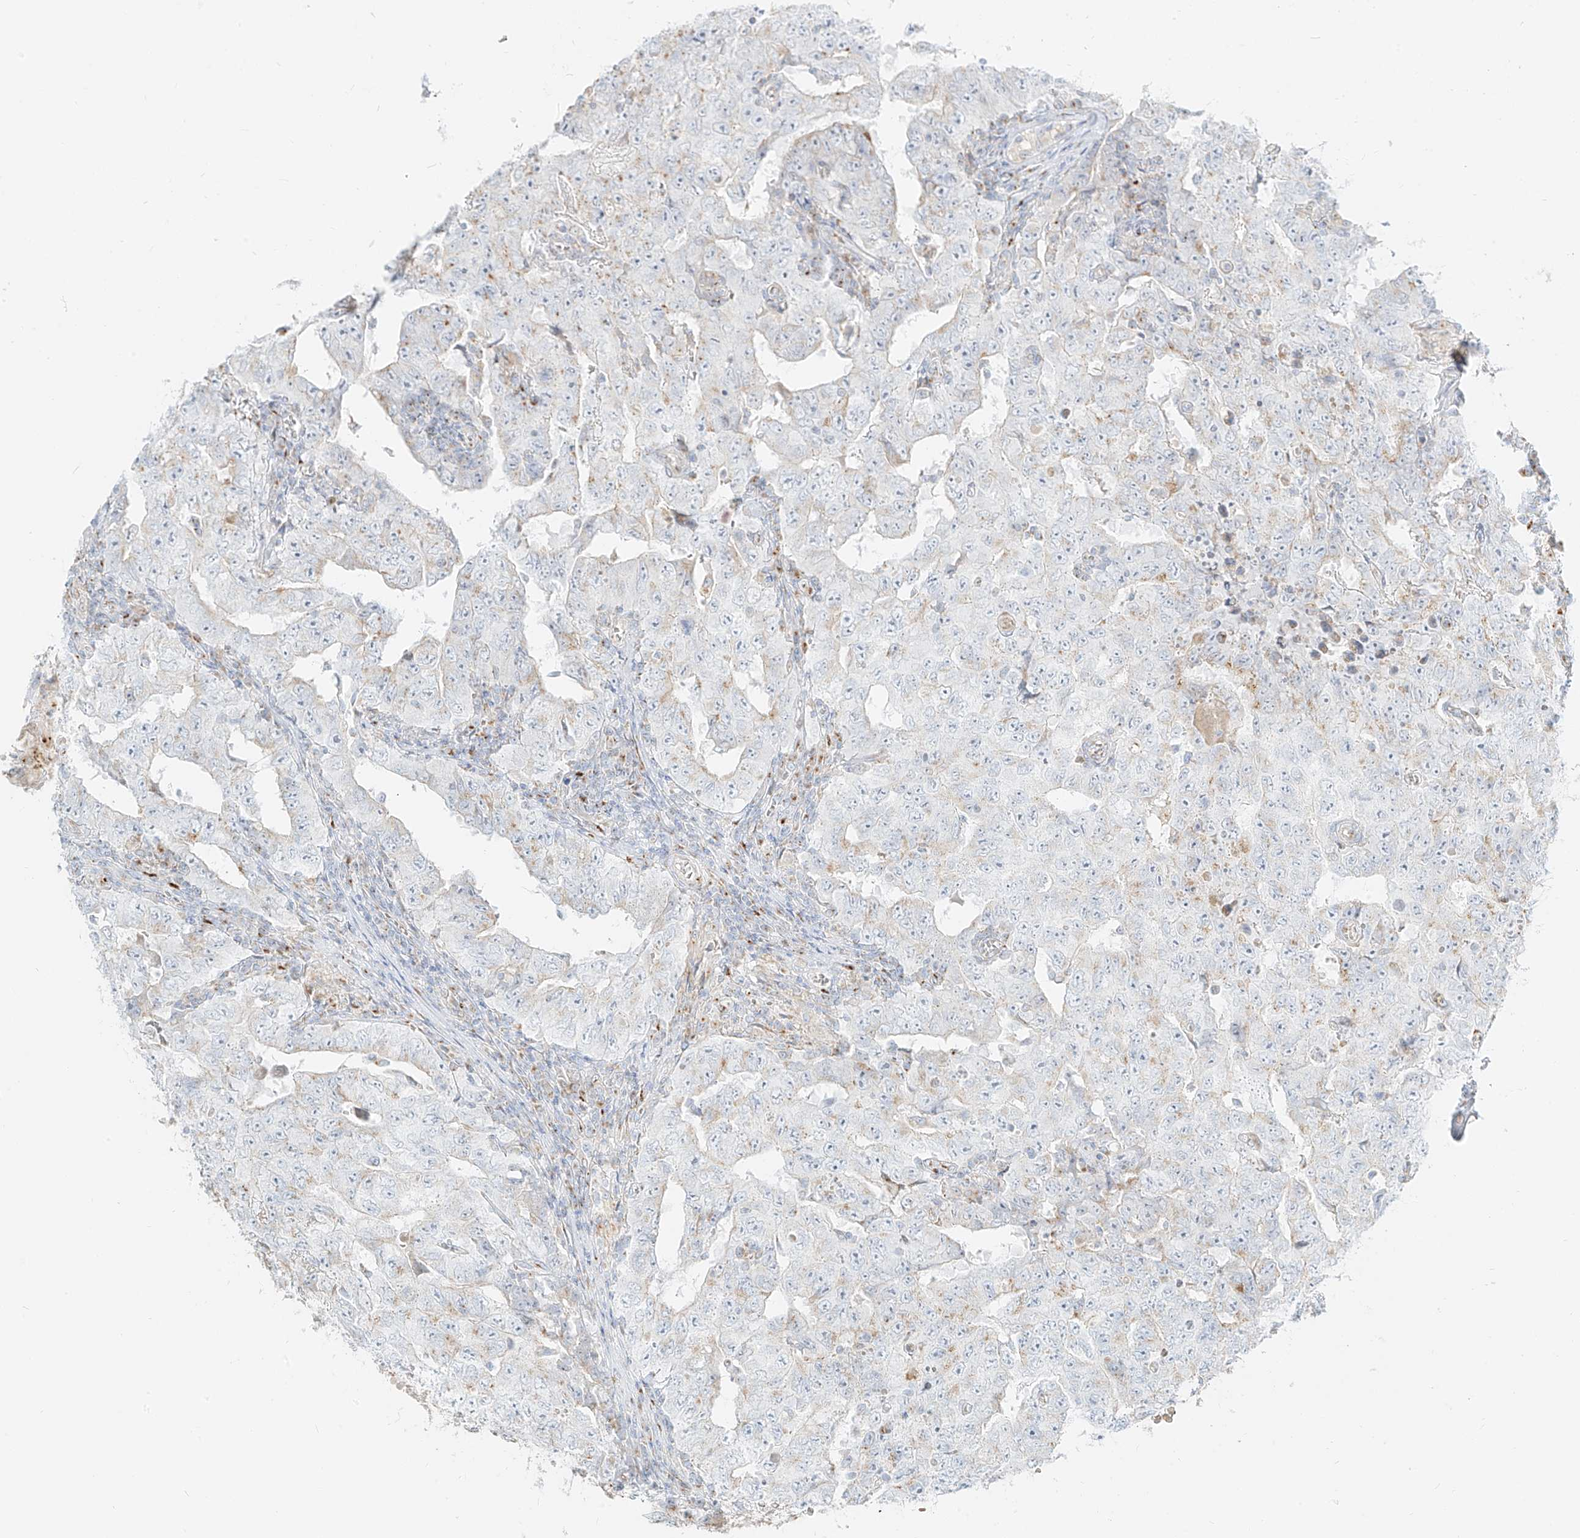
{"staining": {"intensity": "weak", "quantity": "<25%", "location": "cytoplasmic/membranous"}, "tissue": "testis cancer", "cell_type": "Tumor cells", "image_type": "cancer", "snomed": [{"axis": "morphology", "description": "Carcinoma, Embryonal, NOS"}, {"axis": "topography", "description": "Testis"}], "caption": "Testis embryonal carcinoma was stained to show a protein in brown. There is no significant expression in tumor cells.", "gene": "TMEM87B", "patient": {"sex": "male", "age": 26}}